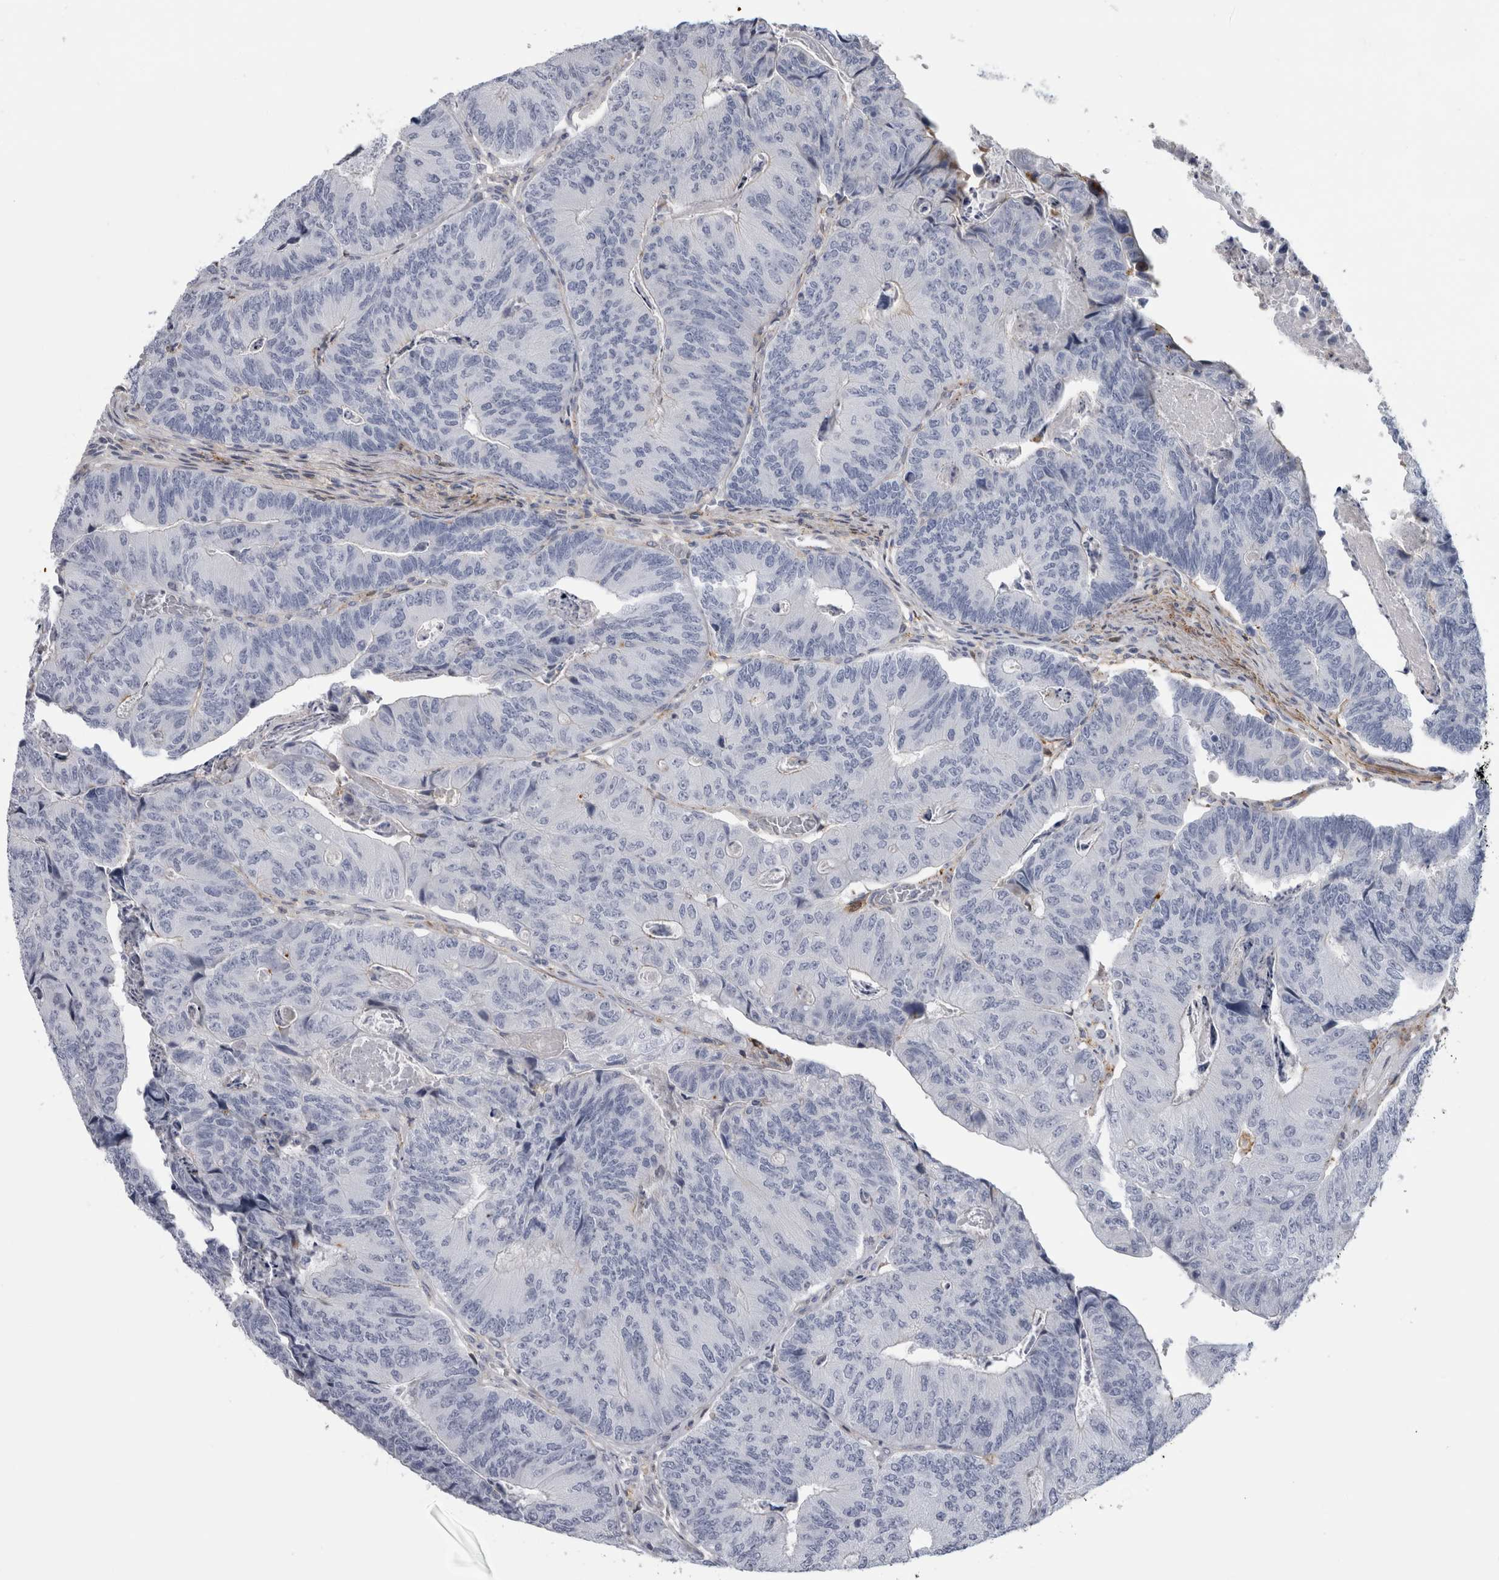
{"staining": {"intensity": "negative", "quantity": "none", "location": "none"}, "tissue": "colorectal cancer", "cell_type": "Tumor cells", "image_type": "cancer", "snomed": [{"axis": "morphology", "description": "Adenocarcinoma, NOS"}, {"axis": "topography", "description": "Colon"}], "caption": "DAB immunohistochemical staining of human colorectal cancer (adenocarcinoma) demonstrates no significant staining in tumor cells.", "gene": "DNAJC24", "patient": {"sex": "female", "age": 67}}